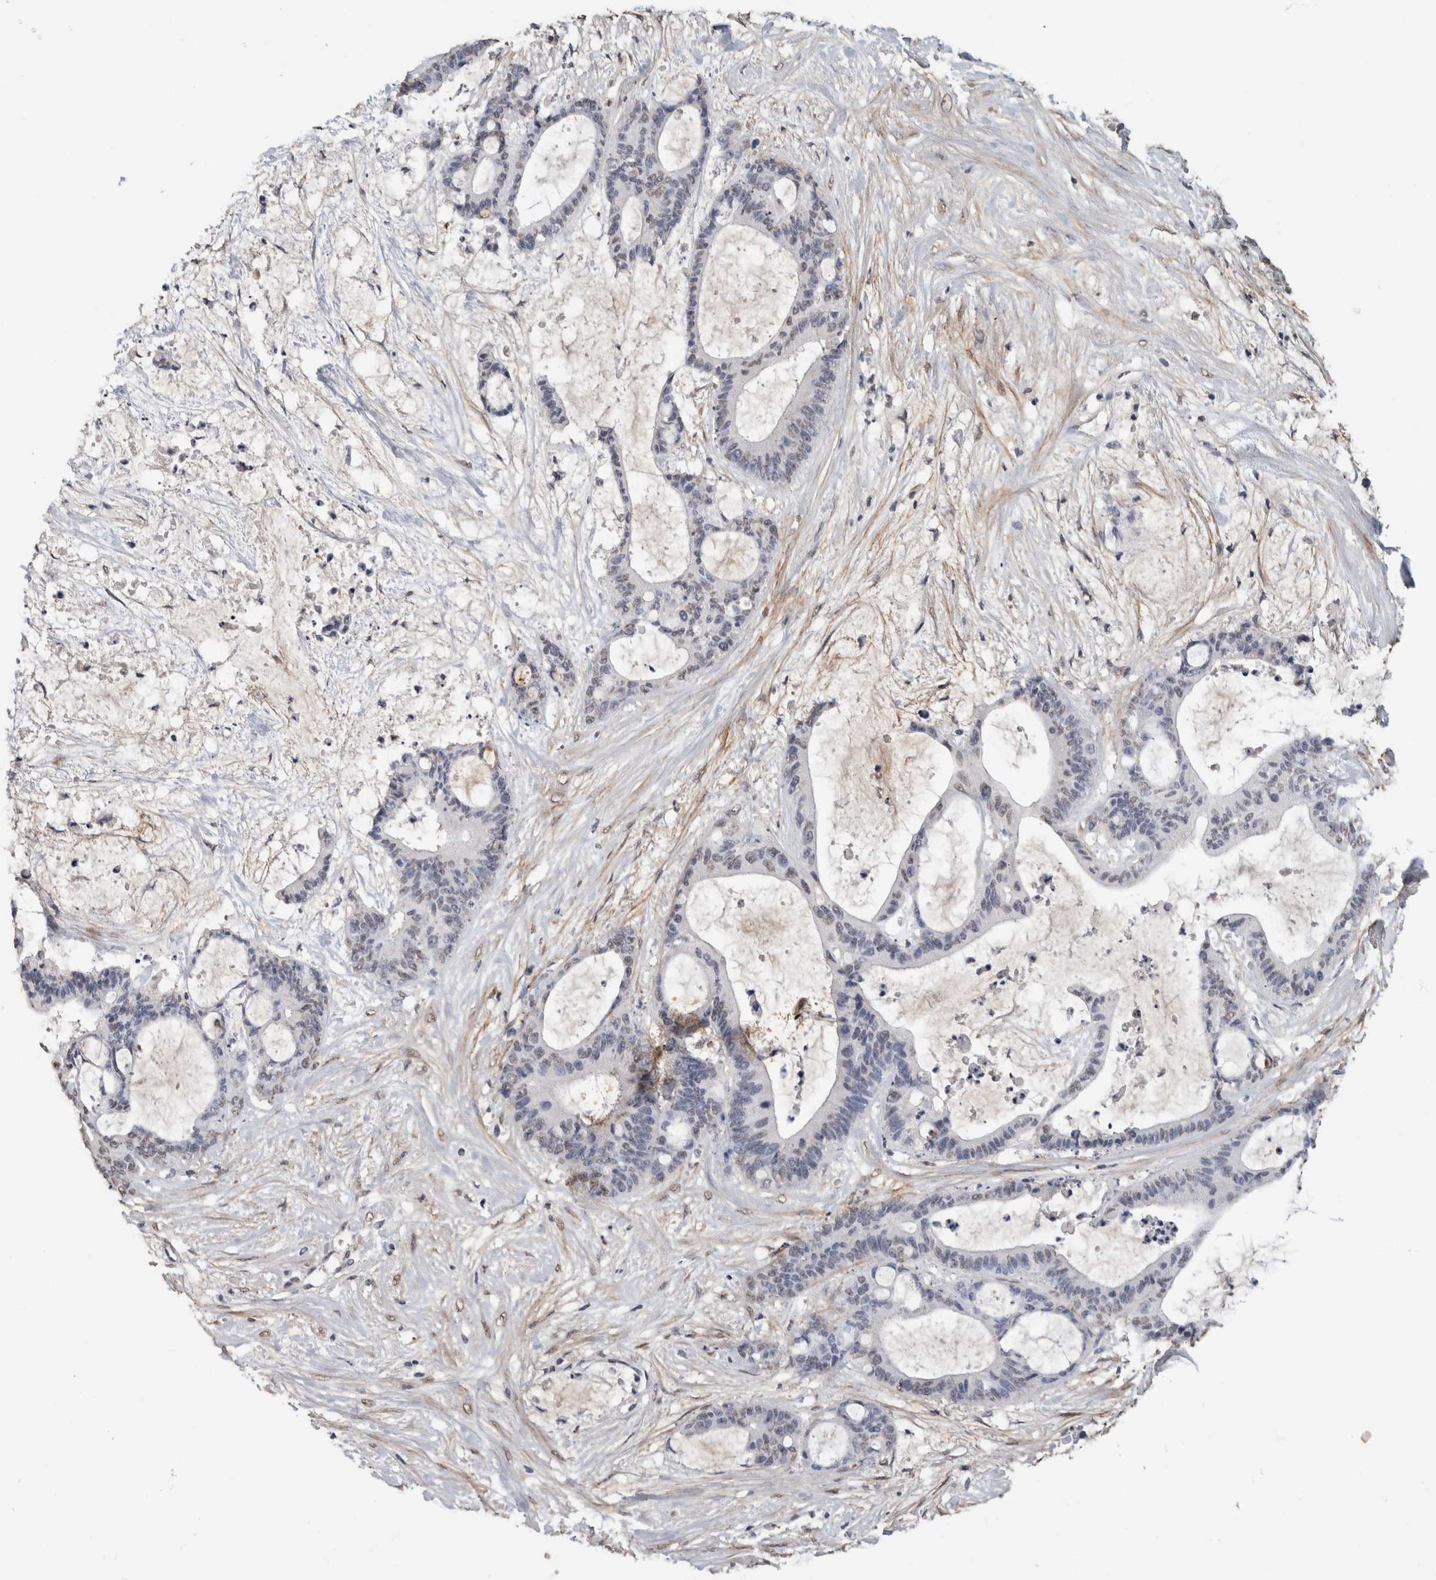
{"staining": {"intensity": "negative", "quantity": "none", "location": "none"}, "tissue": "liver cancer", "cell_type": "Tumor cells", "image_type": "cancer", "snomed": [{"axis": "morphology", "description": "Cholangiocarcinoma"}, {"axis": "topography", "description": "Liver"}], "caption": "Liver cancer was stained to show a protein in brown. There is no significant positivity in tumor cells.", "gene": "LTBP1", "patient": {"sex": "female", "age": 73}}